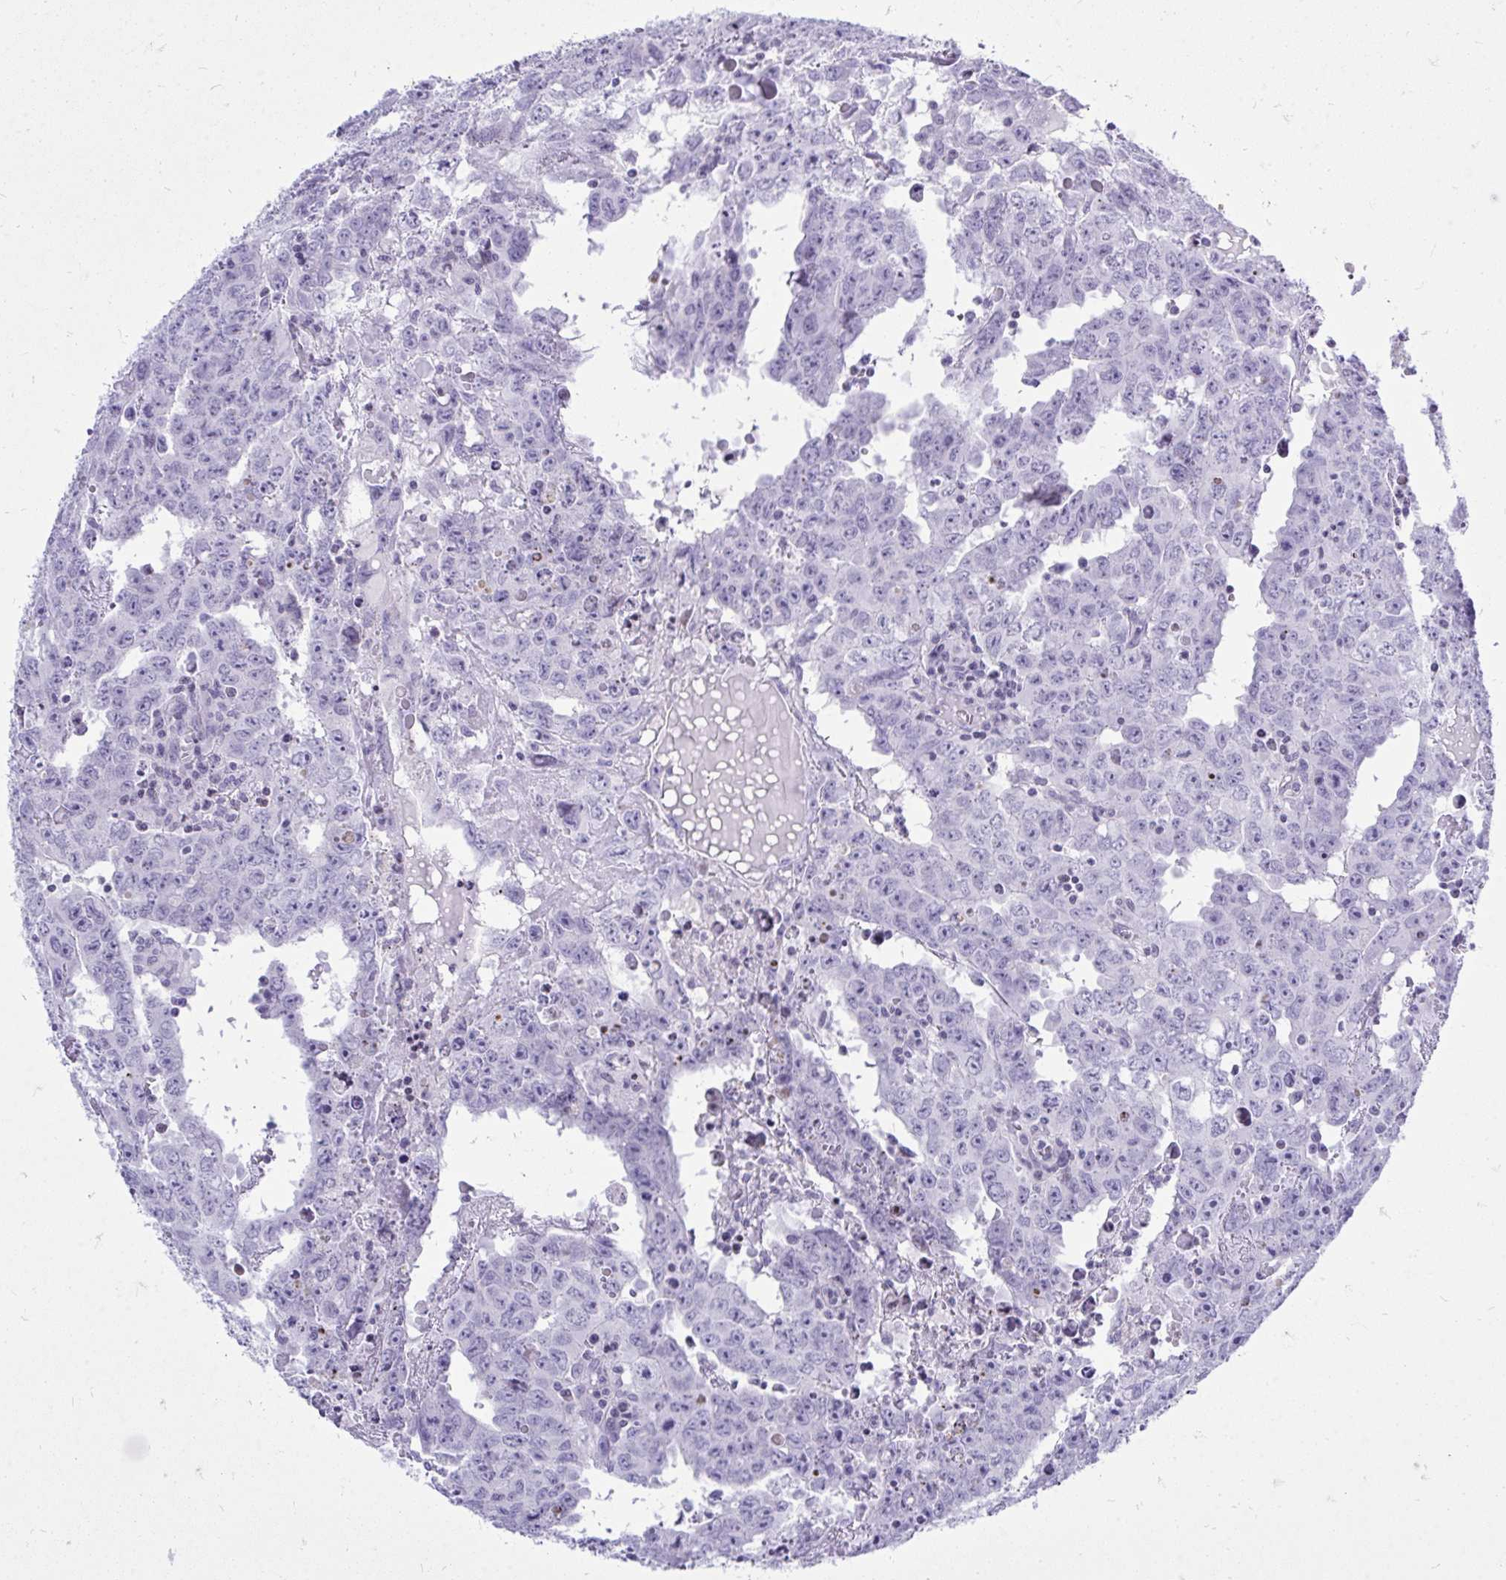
{"staining": {"intensity": "negative", "quantity": "none", "location": "none"}, "tissue": "testis cancer", "cell_type": "Tumor cells", "image_type": "cancer", "snomed": [{"axis": "morphology", "description": "Carcinoma, Embryonal, NOS"}, {"axis": "topography", "description": "Testis"}], "caption": "Histopathology image shows no protein expression in tumor cells of embryonal carcinoma (testis) tissue. (DAB immunohistochemistry visualized using brightfield microscopy, high magnification).", "gene": "GABRA1", "patient": {"sex": "male", "age": 22}}